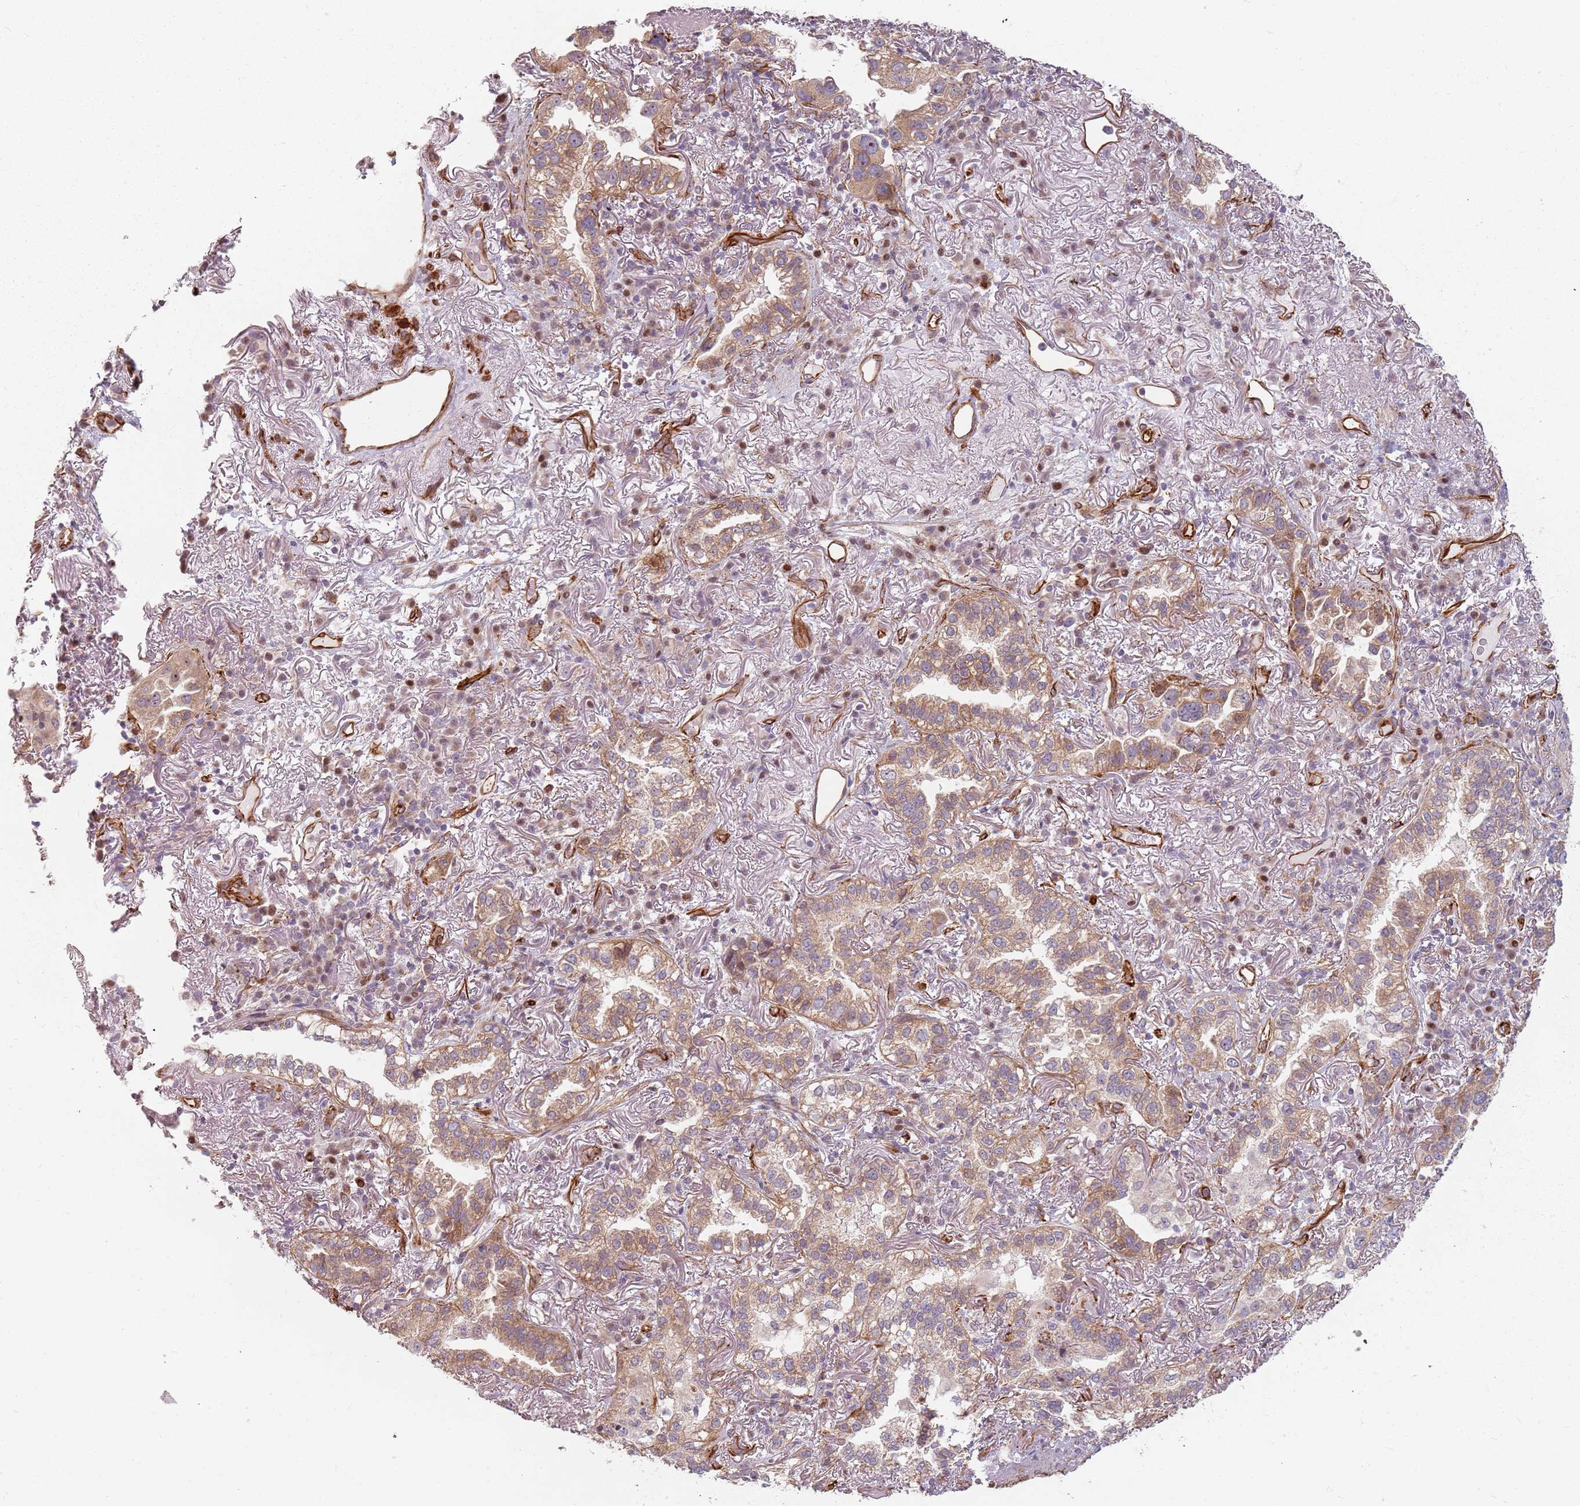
{"staining": {"intensity": "moderate", "quantity": ">75%", "location": "cytoplasmic/membranous"}, "tissue": "lung cancer", "cell_type": "Tumor cells", "image_type": "cancer", "snomed": [{"axis": "morphology", "description": "Adenocarcinoma, NOS"}, {"axis": "topography", "description": "Lung"}], "caption": "DAB immunohistochemical staining of human adenocarcinoma (lung) demonstrates moderate cytoplasmic/membranous protein positivity in approximately >75% of tumor cells.", "gene": "GAS2L3", "patient": {"sex": "female", "age": 69}}